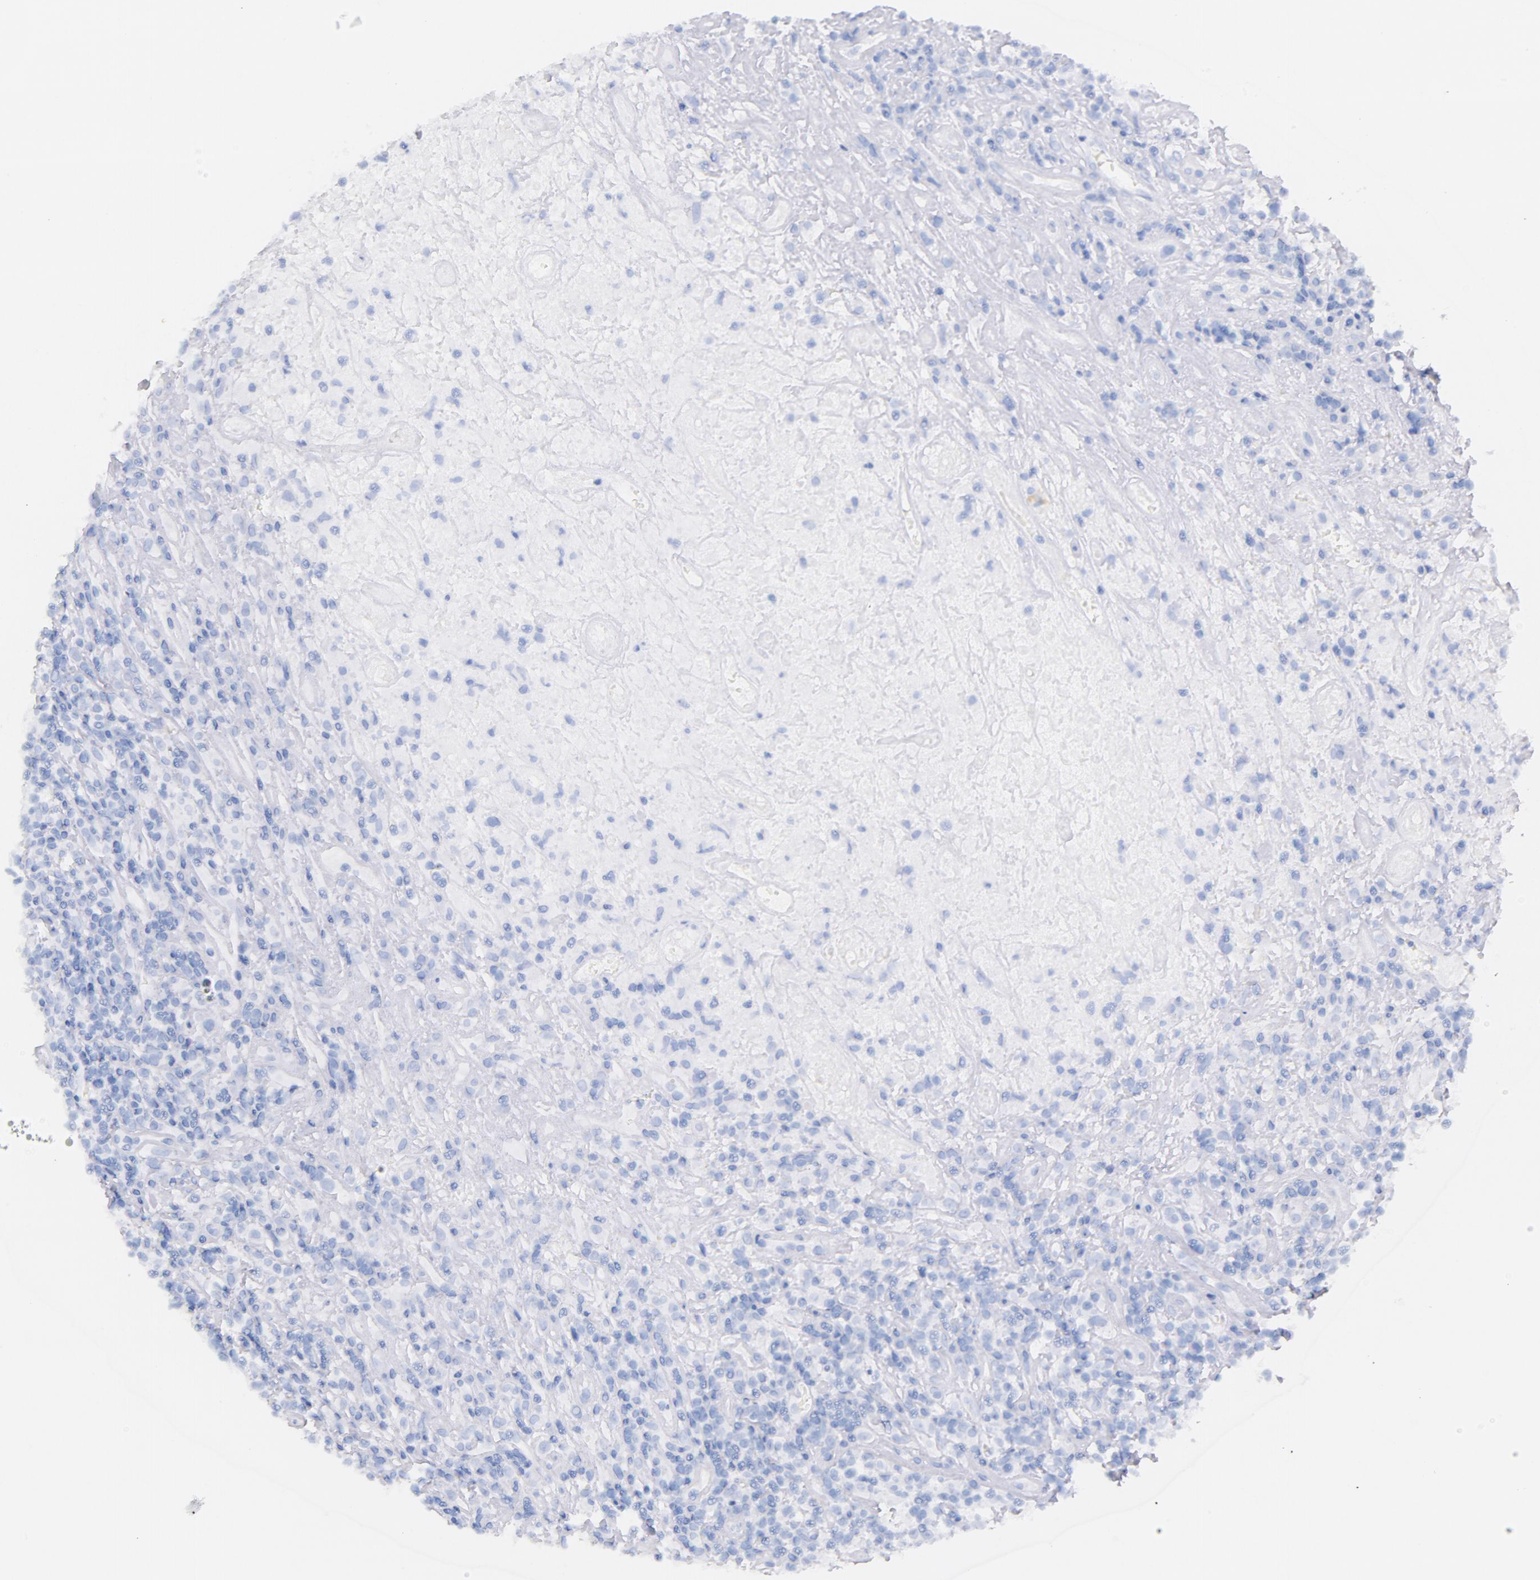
{"staining": {"intensity": "negative", "quantity": "none", "location": "none"}, "tissue": "lymphoma", "cell_type": "Tumor cells", "image_type": "cancer", "snomed": [{"axis": "morphology", "description": "Hodgkin's disease, NOS"}, {"axis": "topography", "description": "Lymph node"}], "caption": "Micrograph shows no protein expression in tumor cells of Hodgkin's disease tissue.", "gene": "CD44", "patient": {"sex": "male", "age": 46}}